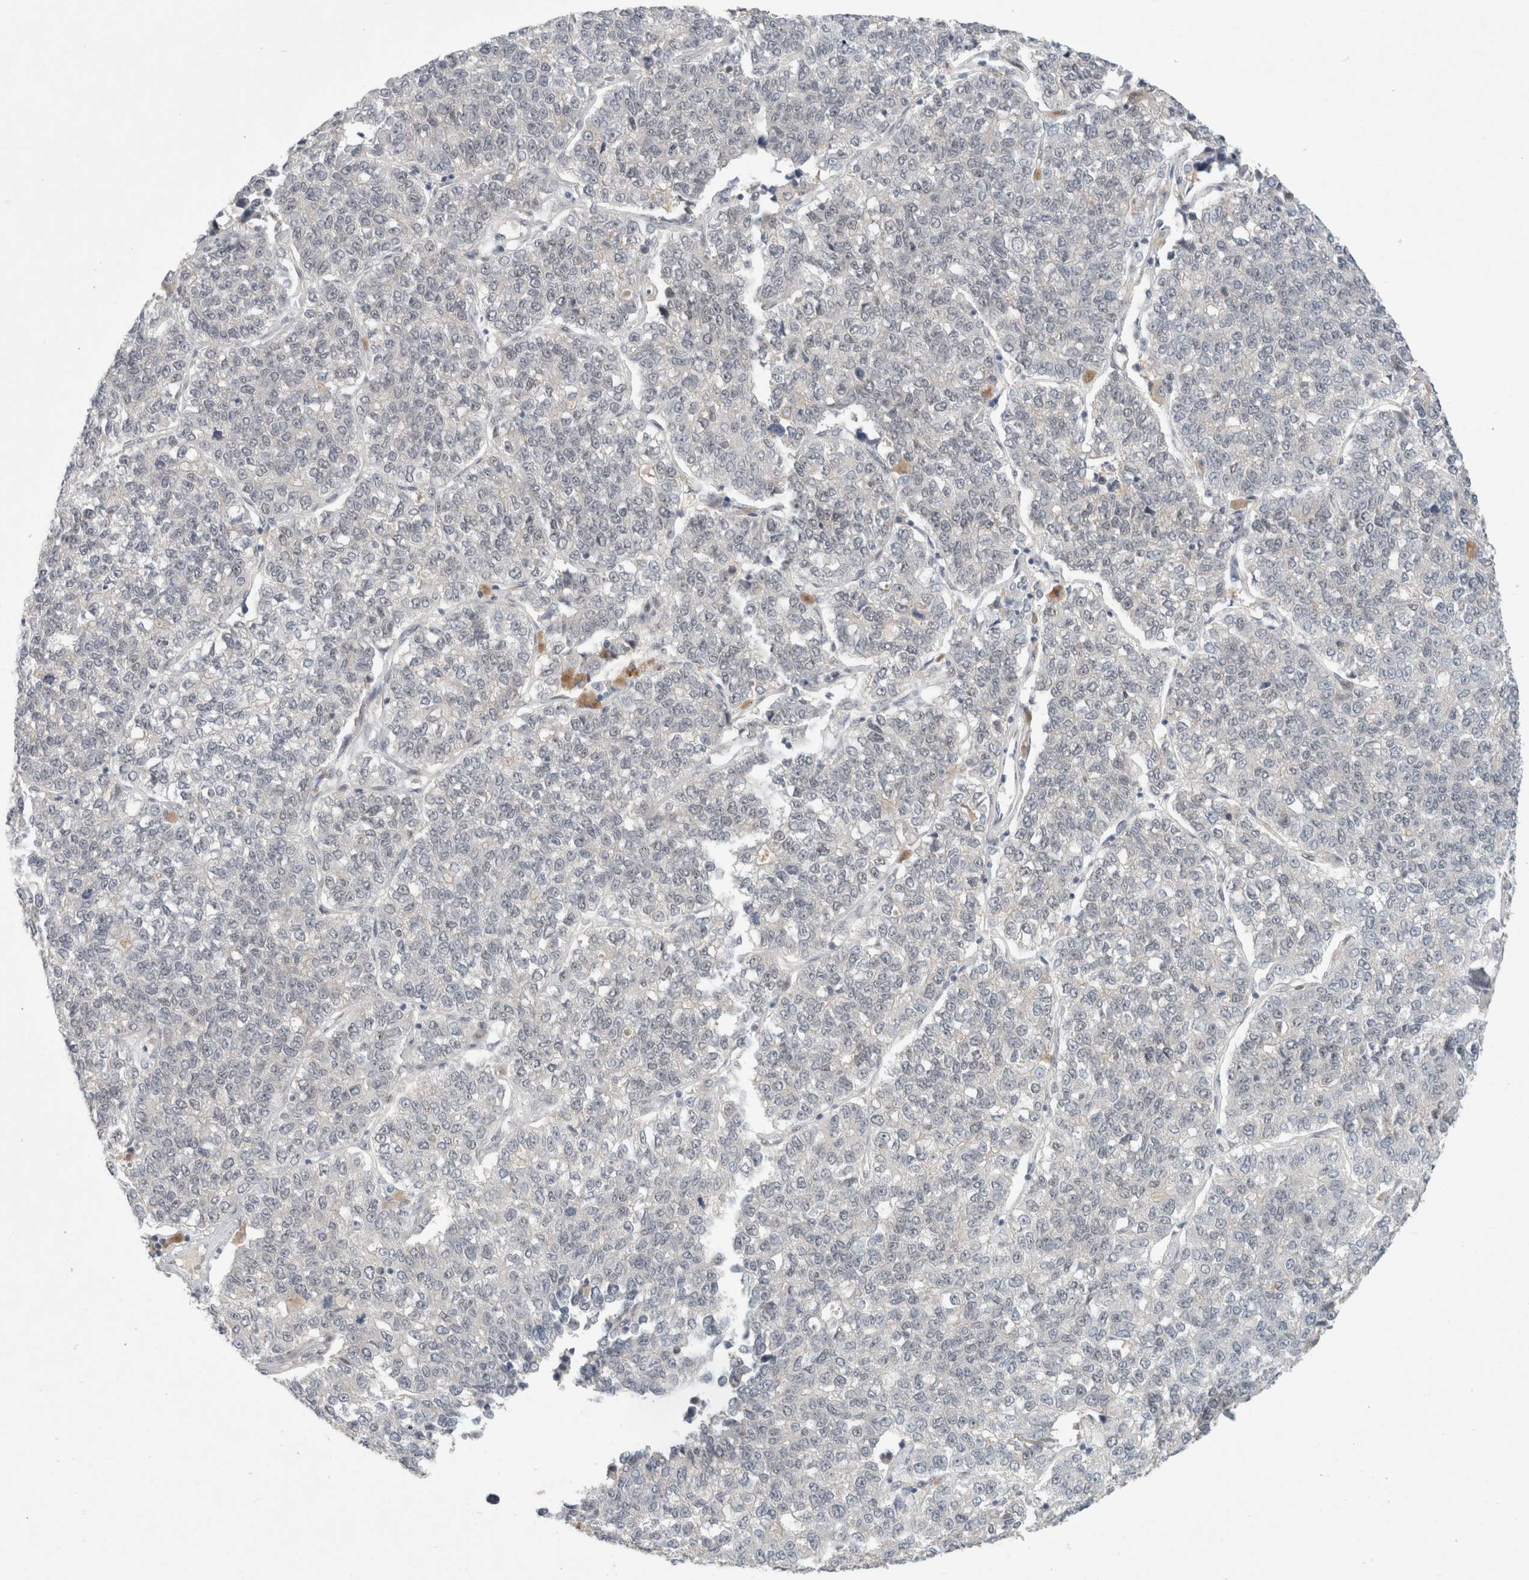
{"staining": {"intensity": "negative", "quantity": "none", "location": "none"}, "tissue": "lung cancer", "cell_type": "Tumor cells", "image_type": "cancer", "snomed": [{"axis": "morphology", "description": "Adenocarcinoma, NOS"}, {"axis": "topography", "description": "Lung"}], "caption": "The image displays no staining of tumor cells in lung cancer (adenocarcinoma).", "gene": "RASAL2", "patient": {"sex": "male", "age": 49}}